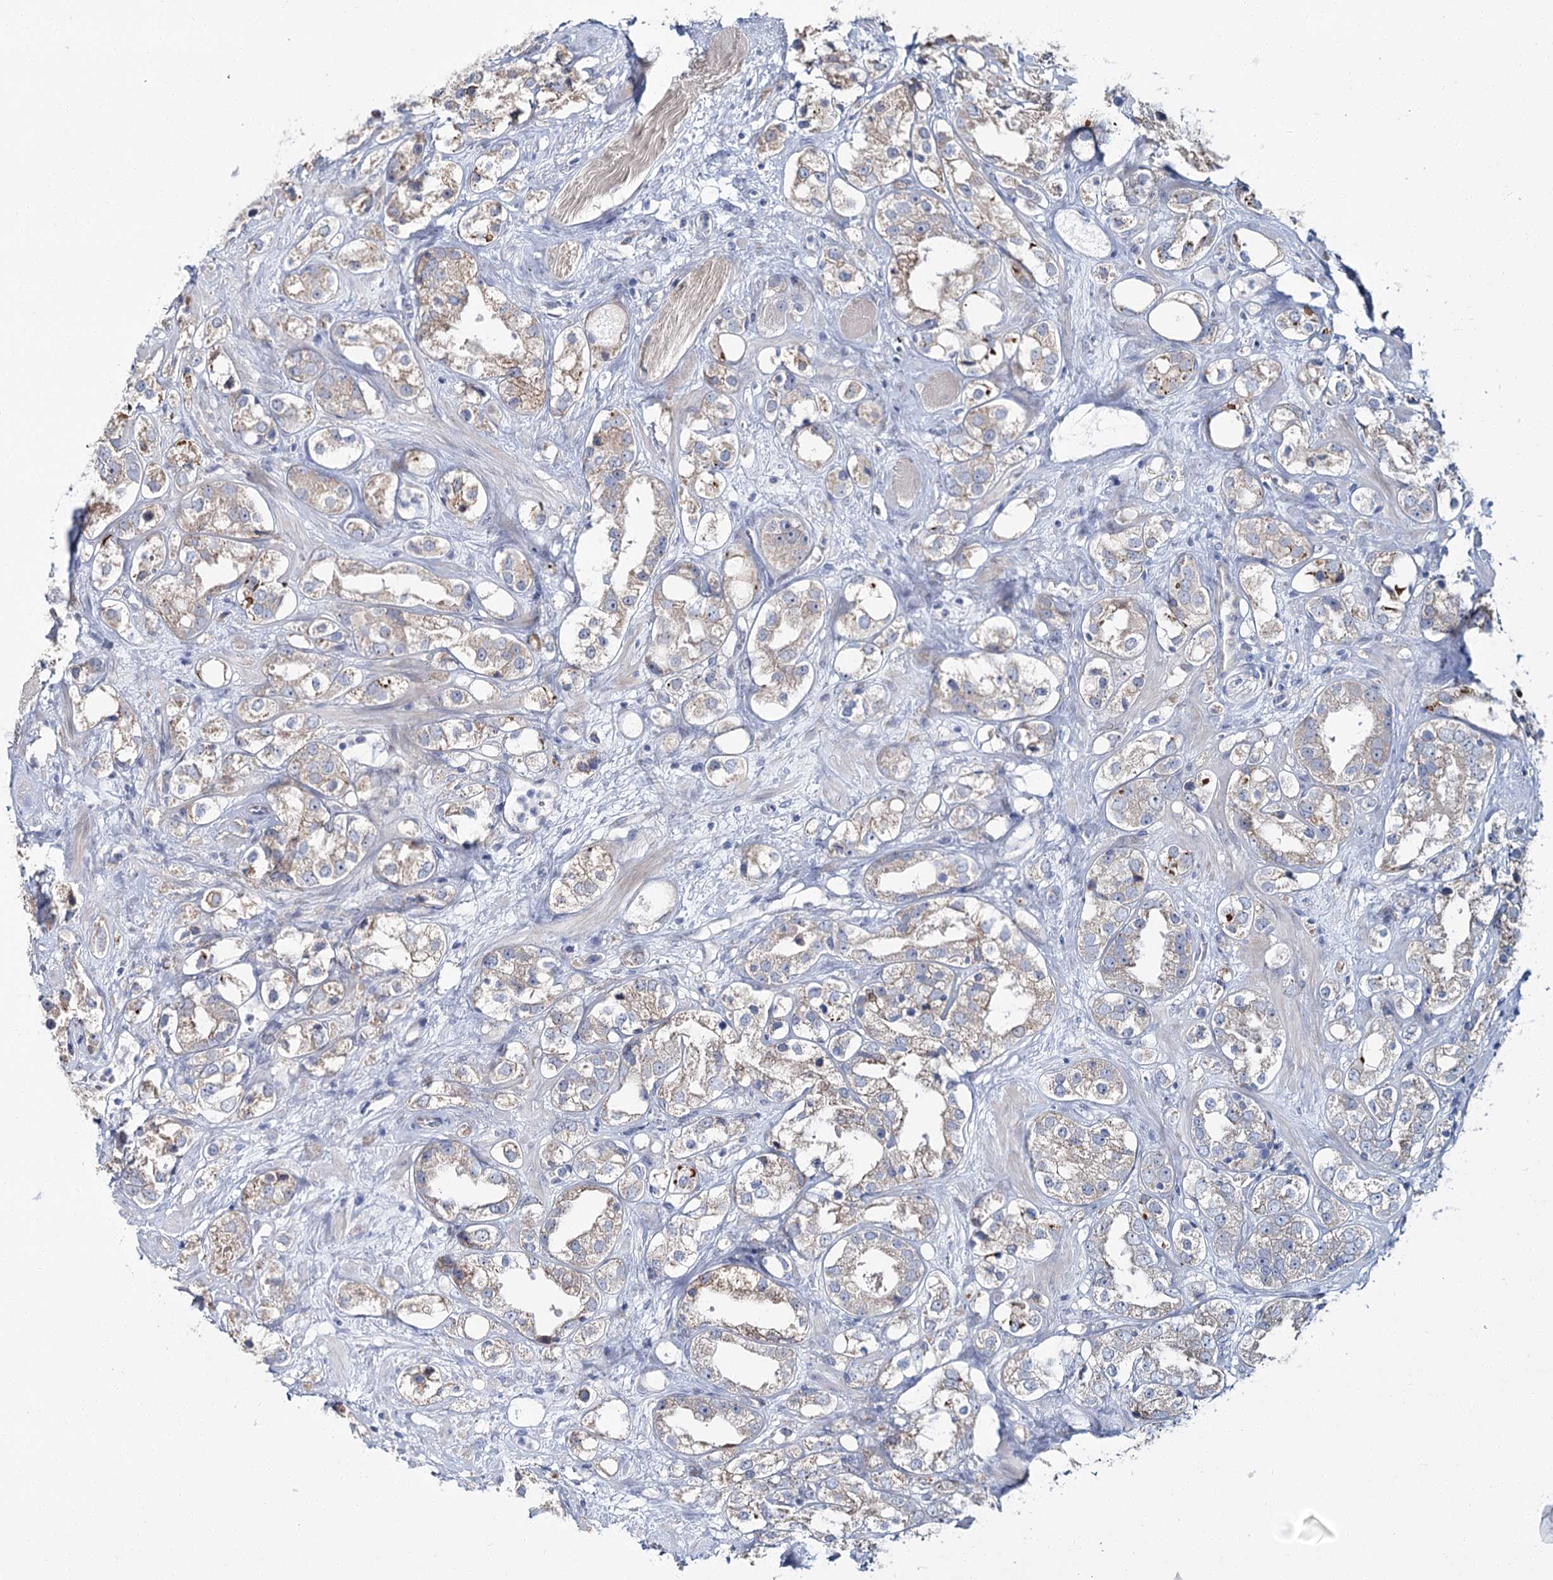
{"staining": {"intensity": "weak", "quantity": ">75%", "location": "cytoplasmic/membranous"}, "tissue": "prostate cancer", "cell_type": "Tumor cells", "image_type": "cancer", "snomed": [{"axis": "morphology", "description": "Adenocarcinoma, NOS"}, {"axis": "topography", "description": "Prostate"}], "caption": "This is an image of IHC staining of adenocarcinoma (prostate), which shows weak expression in the cytoplasmic/membranous of tumor cells.", "gene": "CPLANE1", "patient": {"sex": "male", "age": 79}}